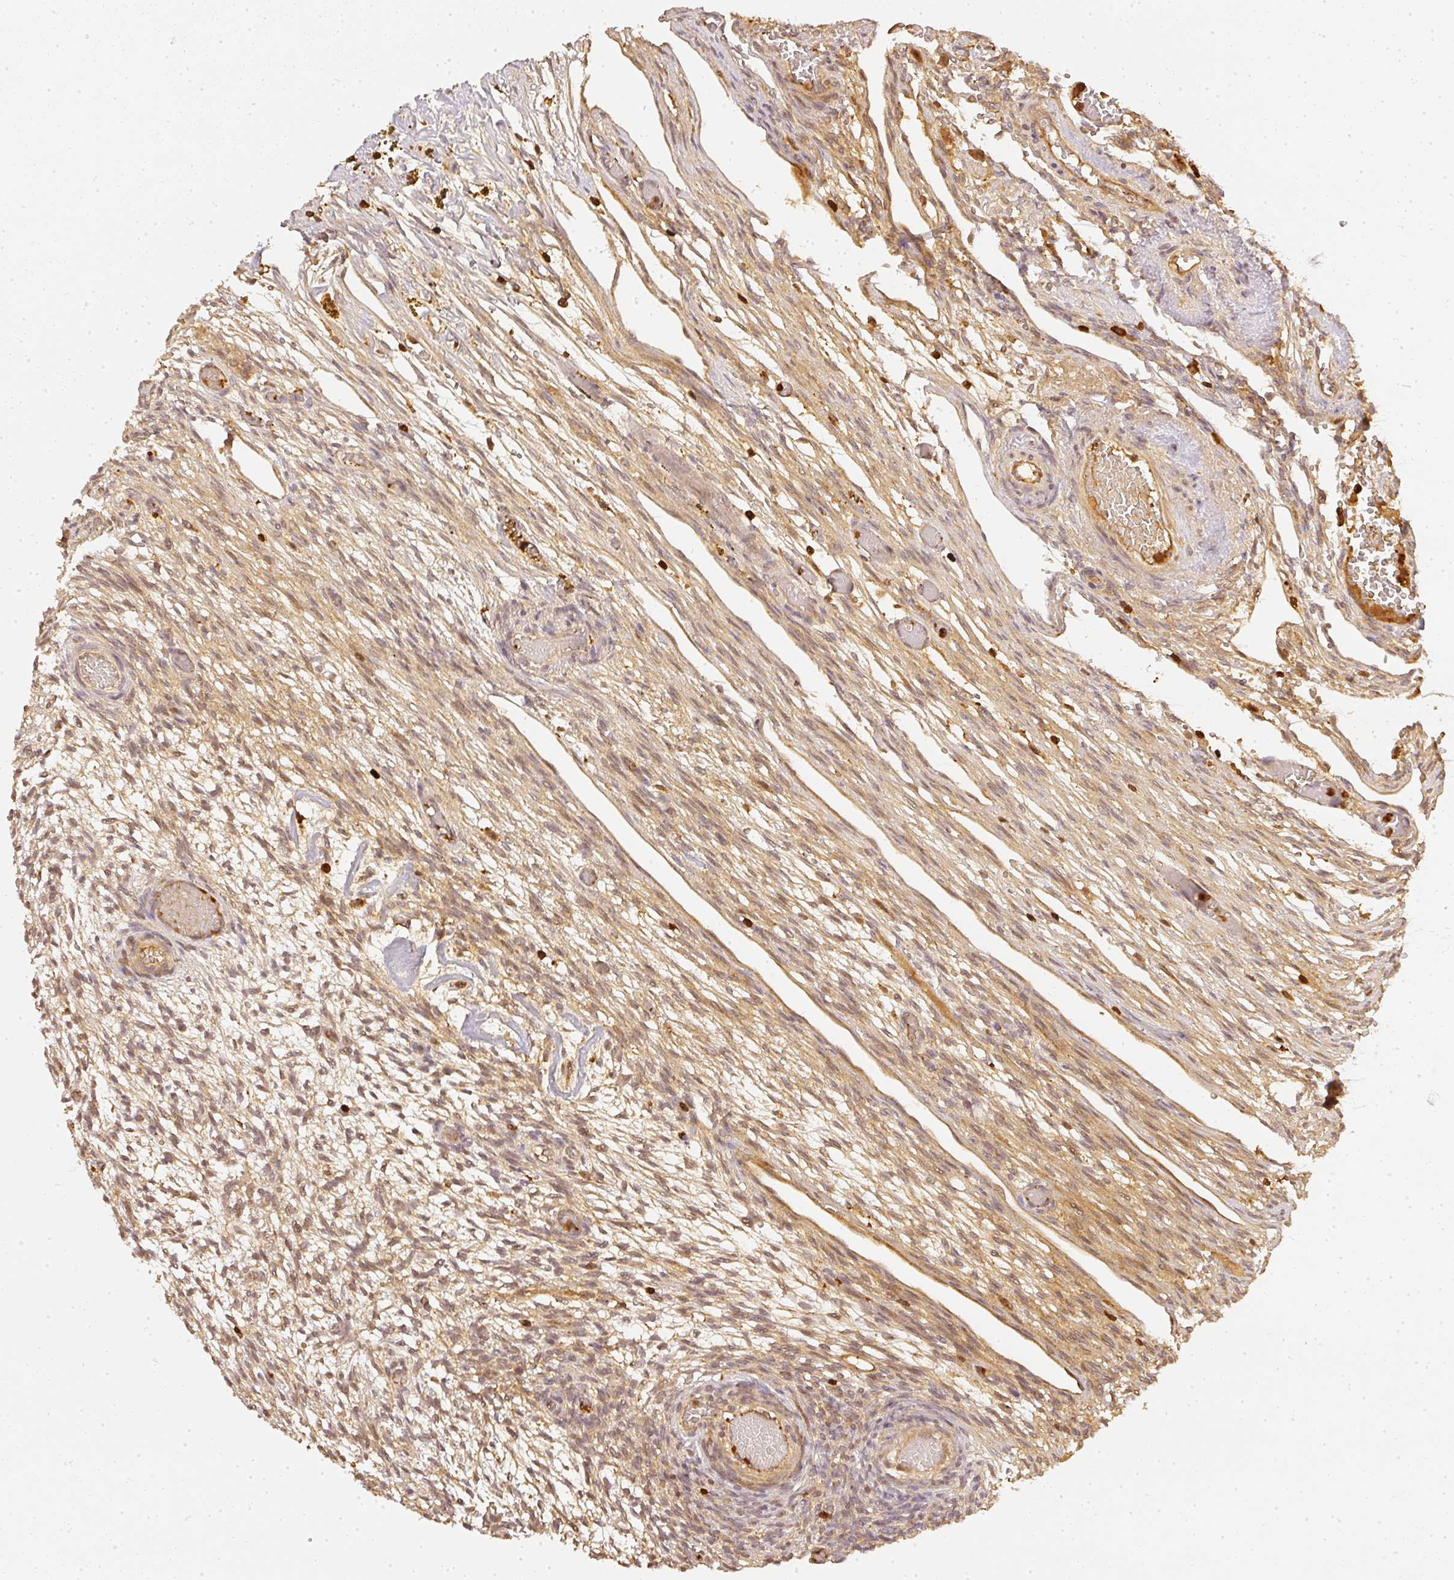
{"staining": {"intensity": "weak", "quantity": ">75%", "location": "cytoplasmic/membranous"}, "tissue": "ovary", "cell_type": "Follicle cells", "image_type": "normal", "snomed": [{"axis": "morphology", "description": "Normal tissue, NOS"}, {"axis": "topography", "description": "Ovary"}], "caption": "Ovary stained with a brown dye exhibits weak cytoplasmic/membranous positive positivity in approximately >75% of follicle cells.", "gene": "PFN1", "patient": {"sex": "female", "age": 67}}